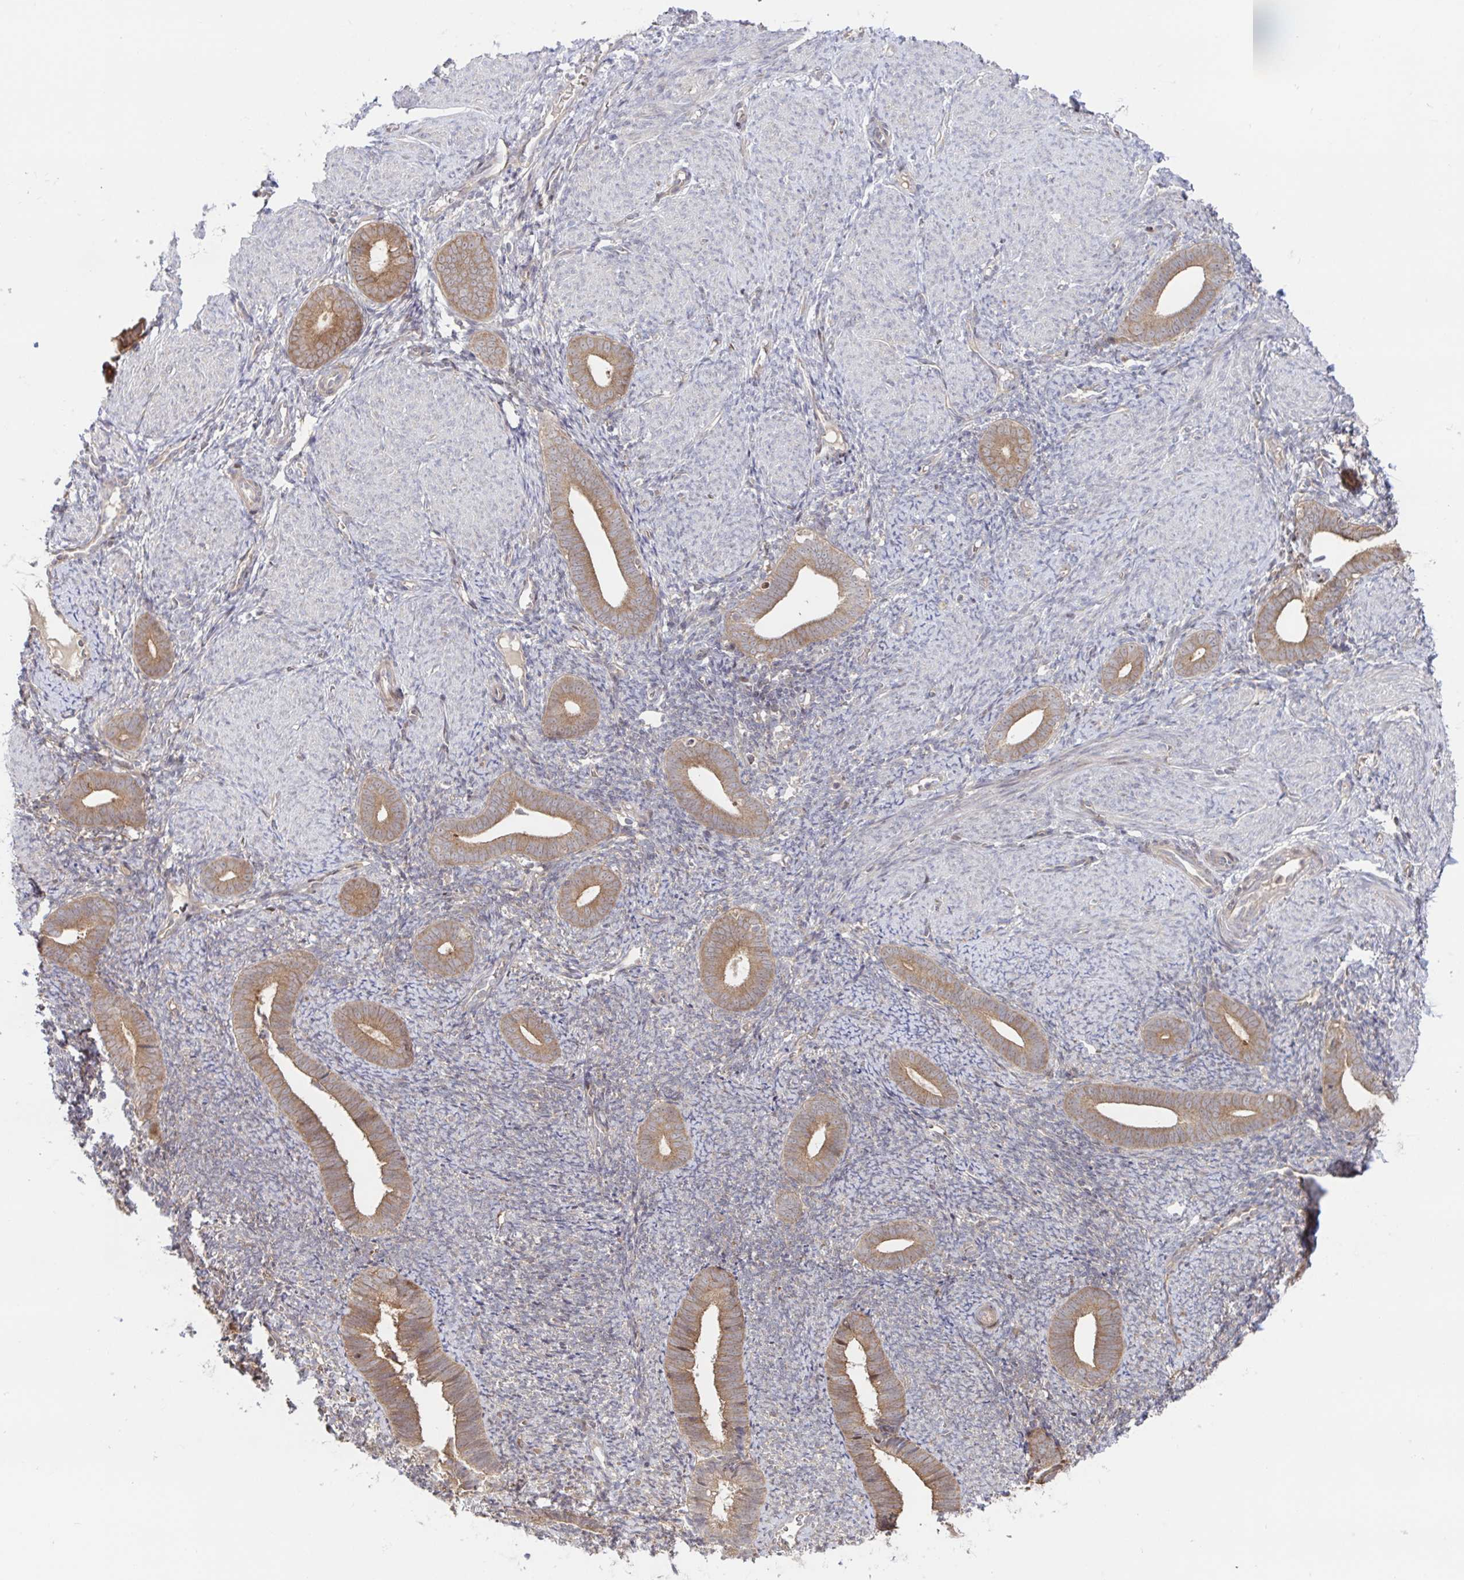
{"staining": {"intensity": "weak", "quantity": "25%-75%", "location": "cytoplasmic/membranous"}, "tissue": "endometrium", "cell_type": "Cells in endometrial stroma", "image_type": "normal", "snomed": [{"axis": "morphology", "description": "Normal tissue, NOS"}, {"axis": "topography", "description": "Endometrium"}], "caption": "Endometrium stained with a brown dye reveals weak cytoplasmic/membranous positive expression in about 25%-75% of cells in endometrial stroma.", "gene": "AACS", "patient": {"sex": "female", "age": 39}}